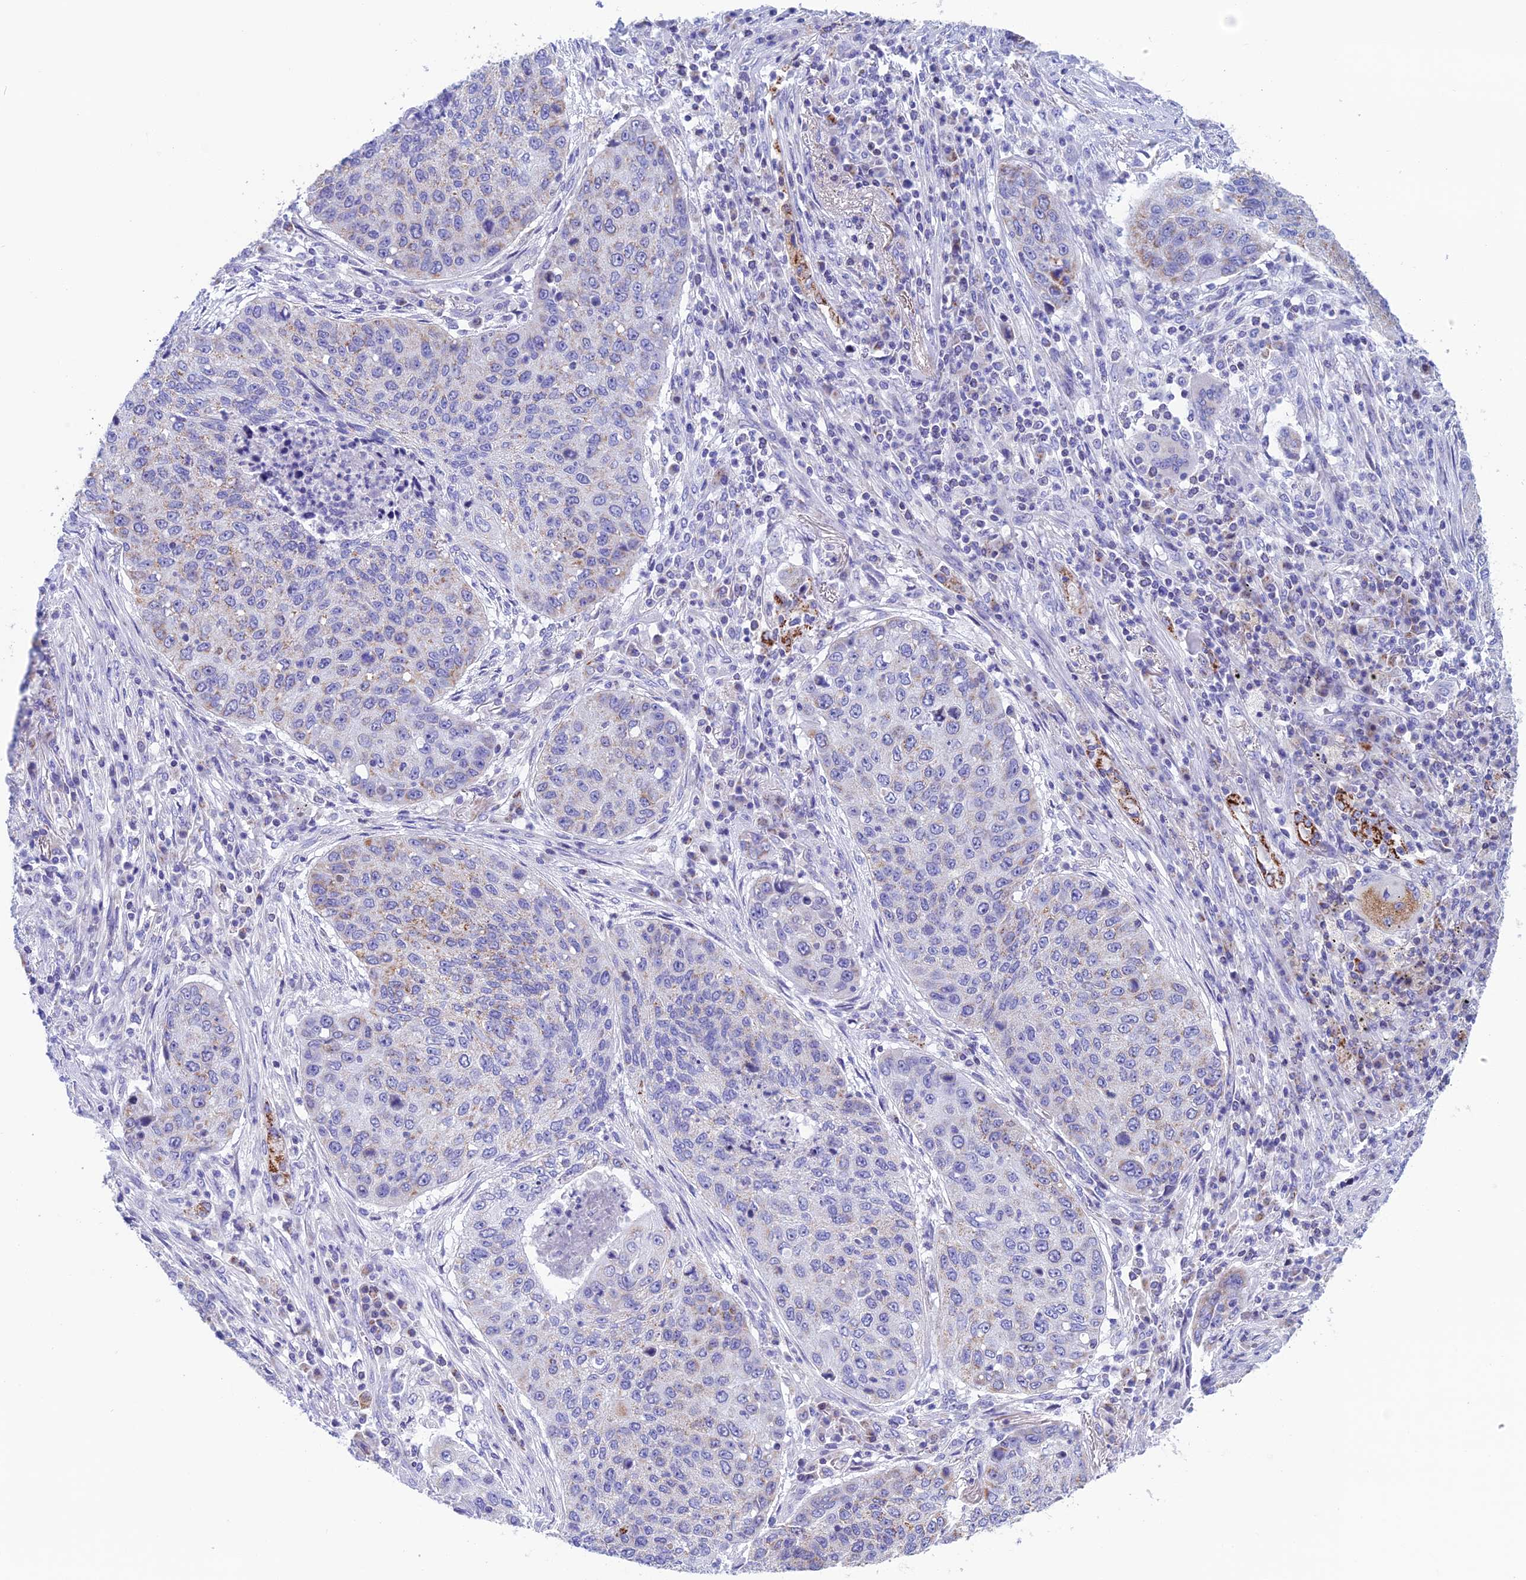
{"staining": {"intensity": "moderate", "quantity": "<25%", "location": "cytoplasmic/membranous"}, "tissue": "lung cancer", "cell_type": "Tumor cells", "image_type": "cancer", "snomed": [{"axis": "morphology", "description": "Squamous cell carcinoma, NOS"}, {"axis": "topography", "description": "Lung"}], "caption": "Immunohistochemistry photomicrograph of neoplastic tissue: squamous cell carcinoma (lung) stained using IHC displays low levels of moderate protein expression localized specifically in the cytoplasmic/membranous of tumor cells, appearing as a cytoplasmic/membranous brown color.", "gene": "NXPE4", "patient": {"sex": "female", "age": 63}}